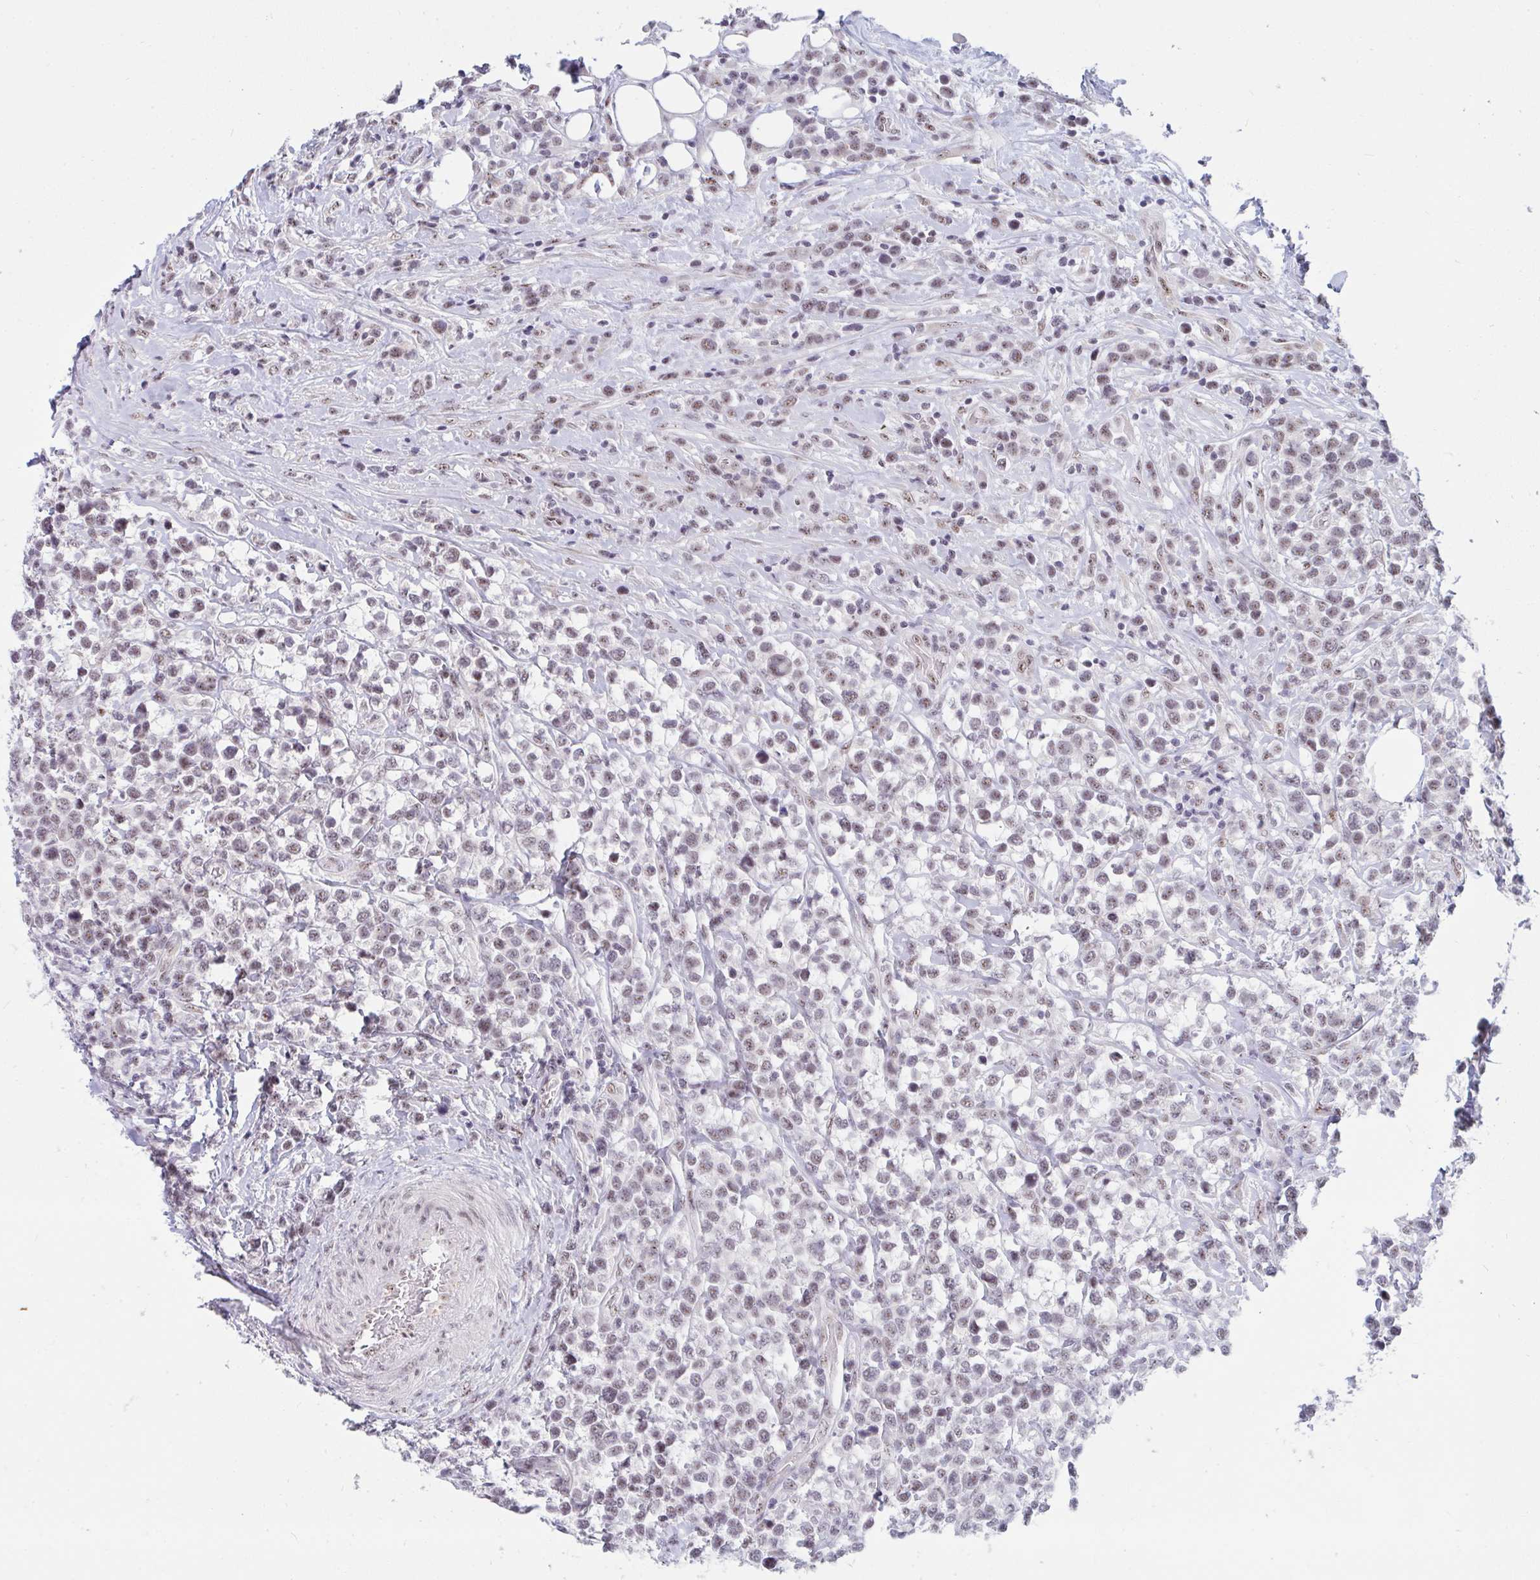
{"staining": {"intensity": "weak", "quantity": "25%-75%", "location": "nuclear"}, "tissue": "lymphoma", "cell_type": "Tumor cells", "image_type": "cancer", "snomed": [{"axis": "morphology", "description": "Malignant lymphoma, non-Hodgkin's type, High grade"}, {"axis": "topography", "description": "Soft tissue"}], "caption": "Protein staining of lymphoma tissue exhibits weak nuclear expression in approximately 25%-75% of tumor cells. (DAB IHC with brightfield microscopy, high magnification).", "gene": "PRR14", "patient": {"sex": "female", "age": 56}}